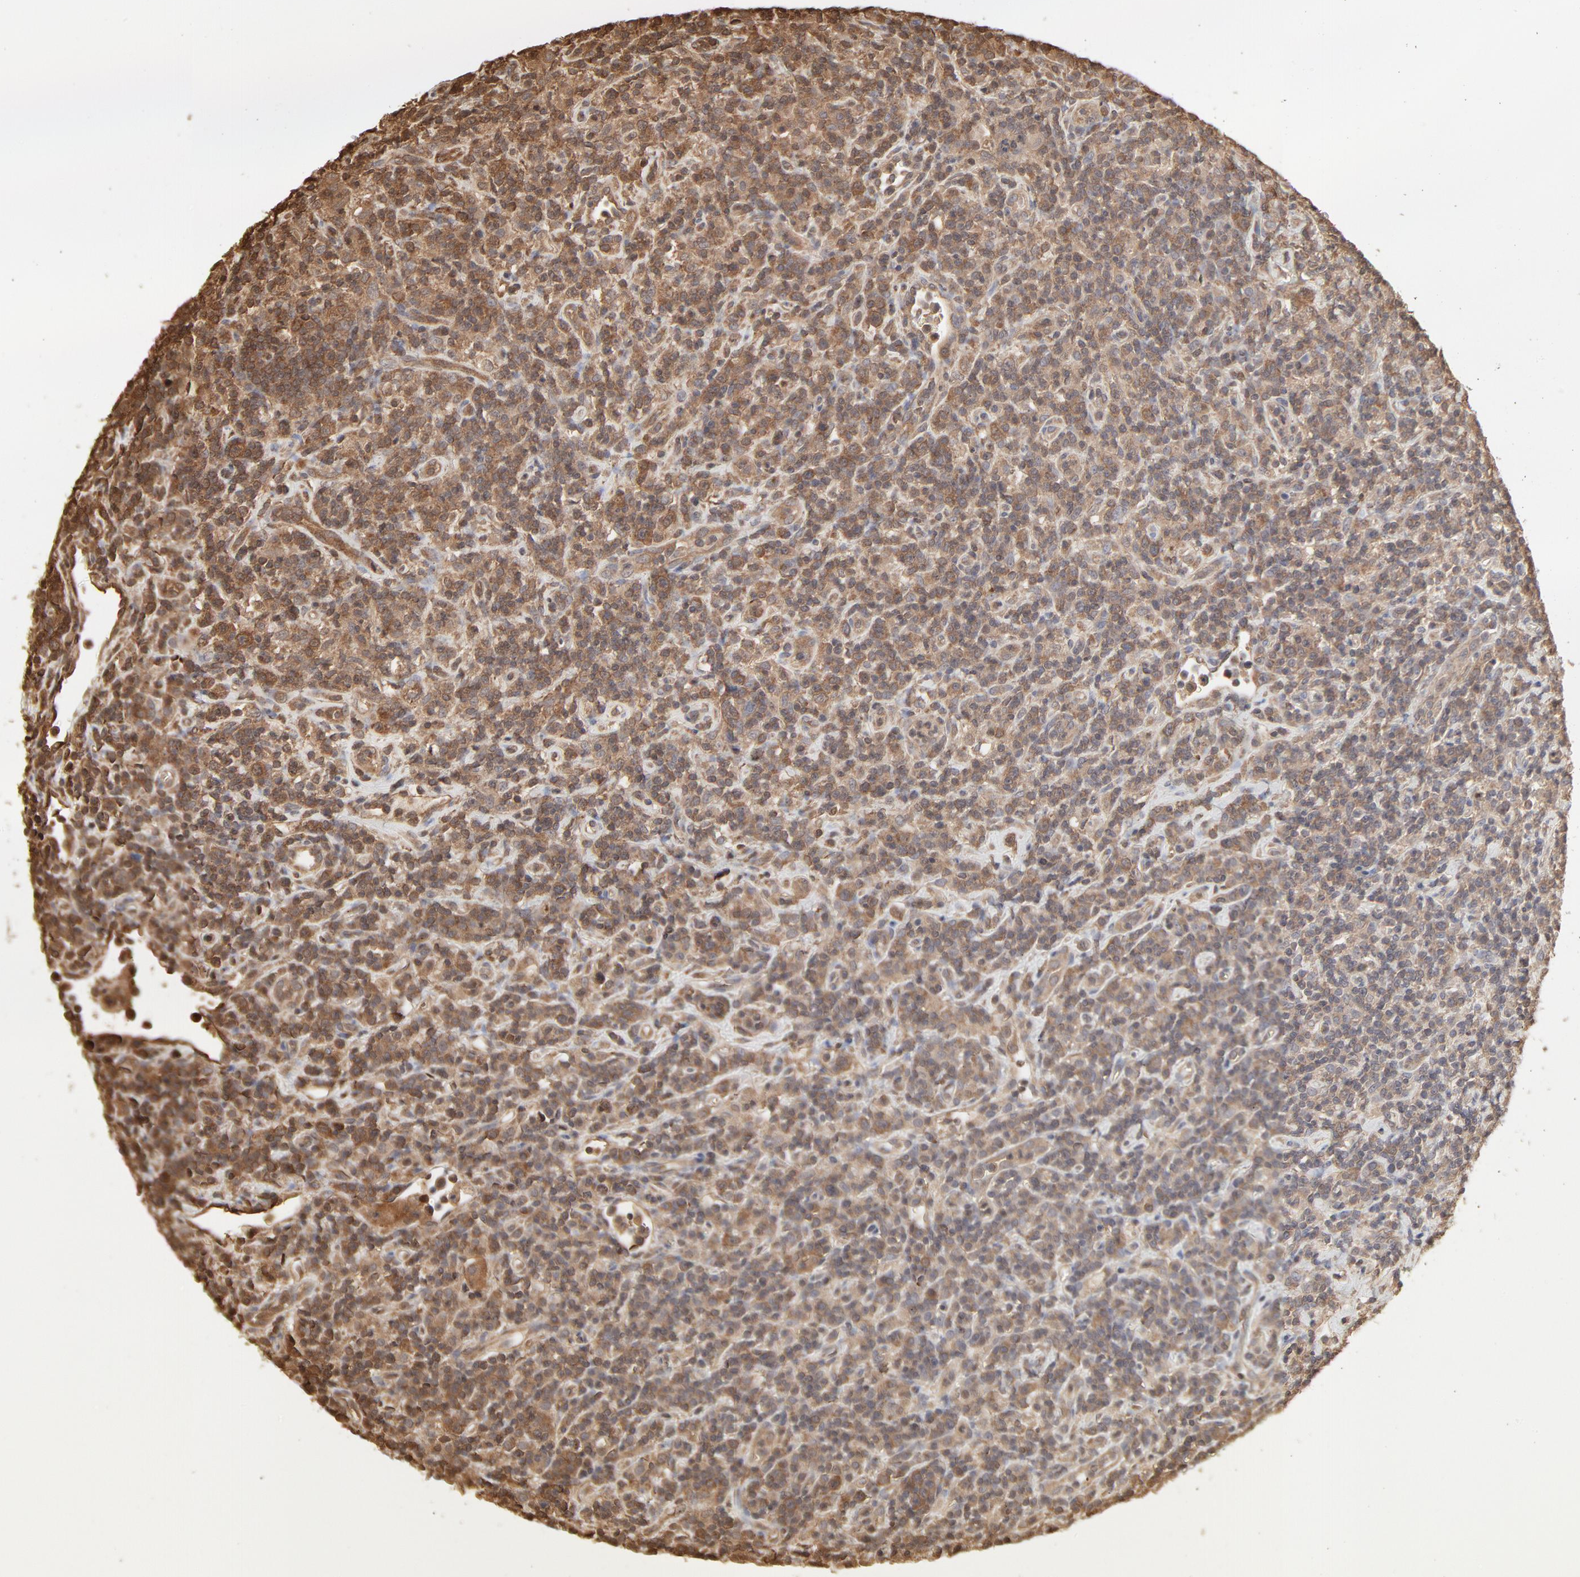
{"staining": {"intensity": "moderate", "quantity": ">75%", "location": "cytoplasmic/membranous"}, "tissue": "lymphoma", "cell_type": "Tumor cells", "image_type": "cancer", "snomed": [{"axis": "morphology", "description": "Hodgkin's disease, NOS"}, {"axis": "topography", "description": "Lymph node"}], "caption": "The immunohistochemical stain shows moderate cytoplasmic/membranous staining in tumor cells of lymphoma tissue. (Brightfield microscopy of DAB IHC at high magnification).", "gene": "PPP2CA", "patient": {"sex": "male", "age": 65}}